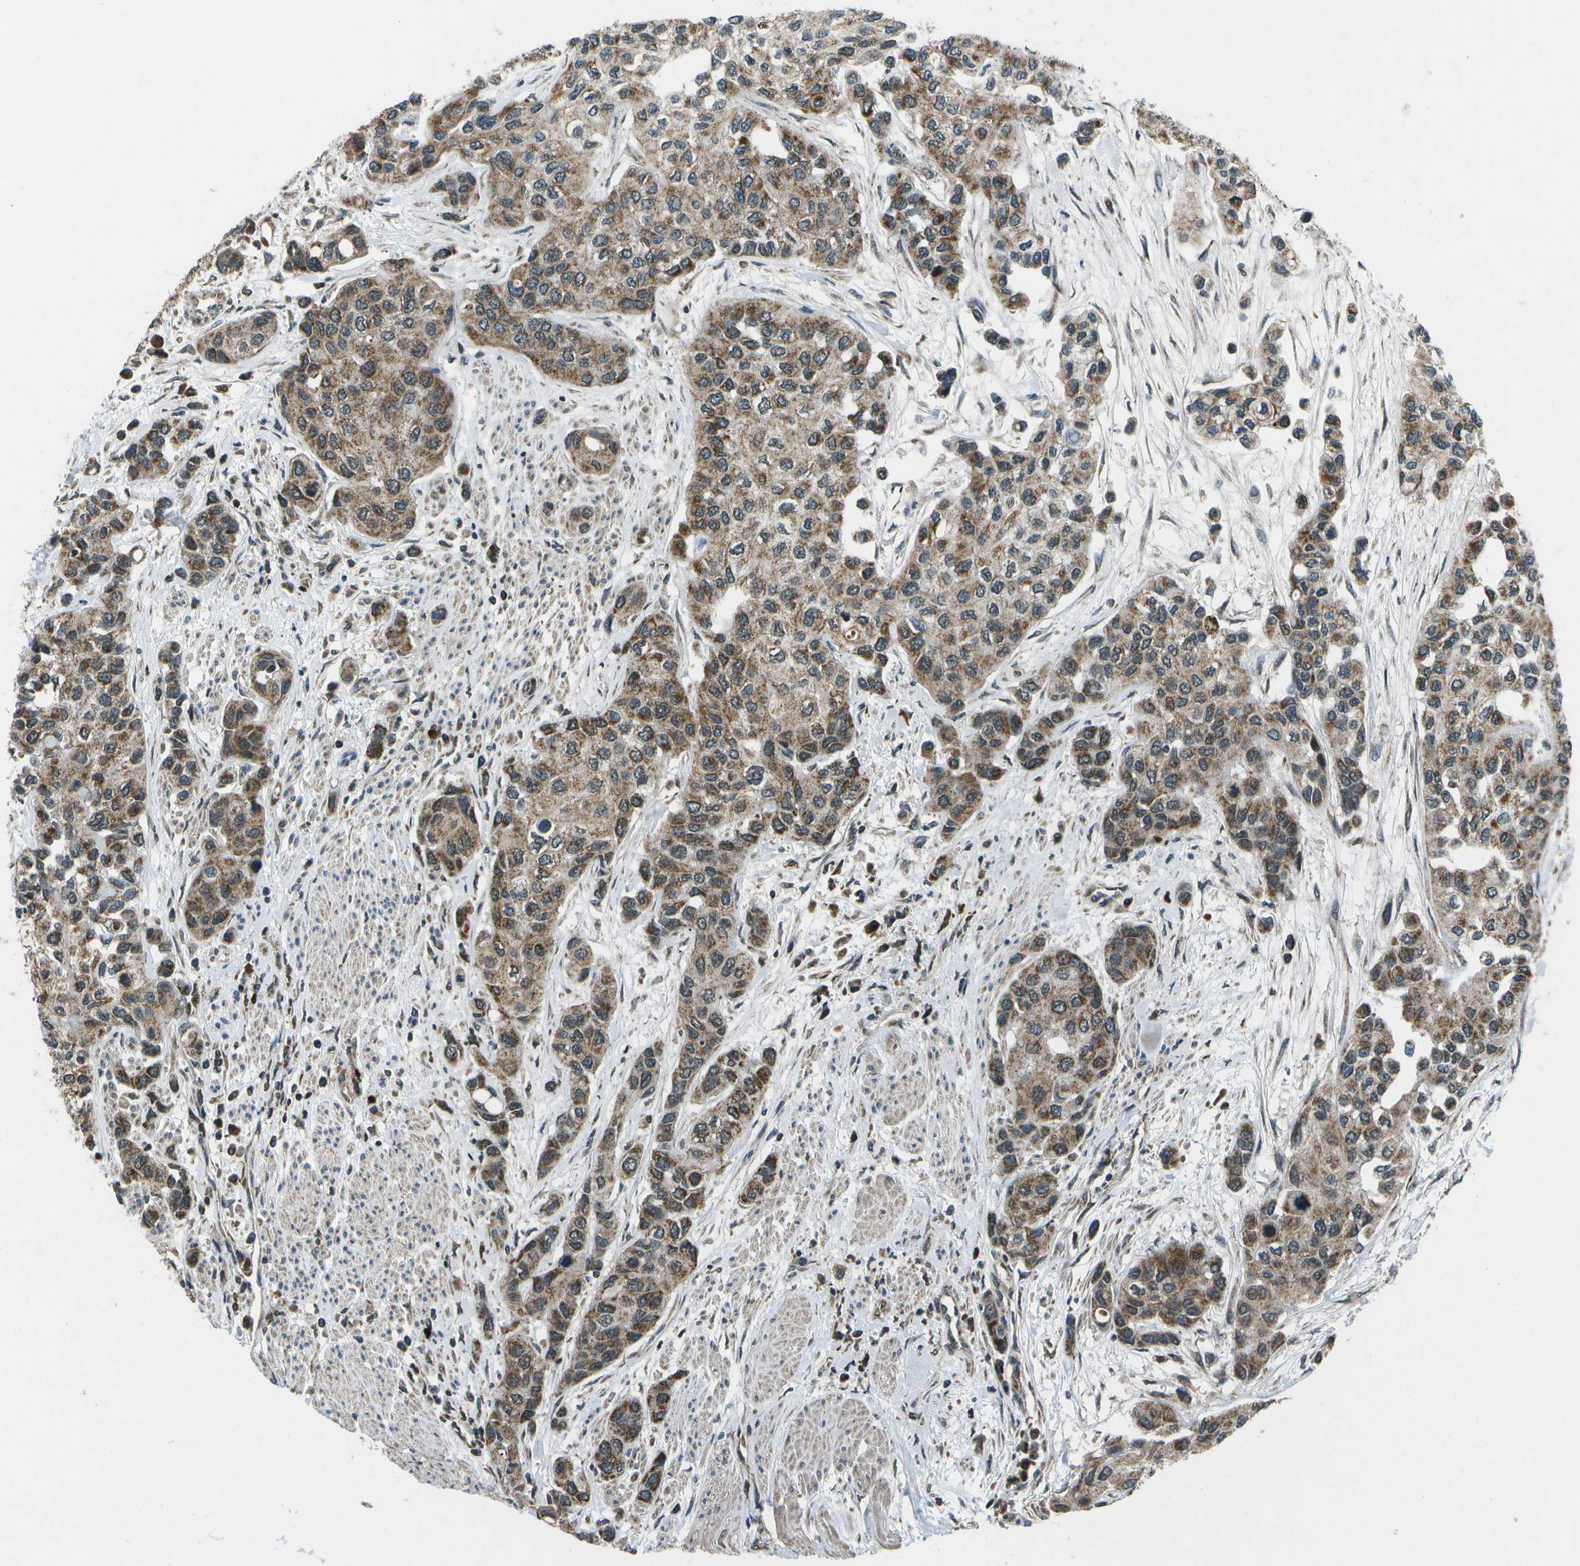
{"staining": {"intensity": "moderate", "quantity": ">75%", "location": "cytoplasmic/membranous"}, "tissue": "urothelial cancer", "cell_type": "Tumor cells", "image_type": "cancer", "snomed": [{"axis": "morphology", "description": "Urothelial carcinoma, High grade"}, {"axis": "topography", "description": "Urinary bladder"}], "caption": "Tumor cells demonstrate medium levels of moderate cytoplasmic/membranous positivity in approximately >75% of cells in urothelial cancer.", "gene": "EIF2AK1", "patient": {"sex": "female", "age": 56}}